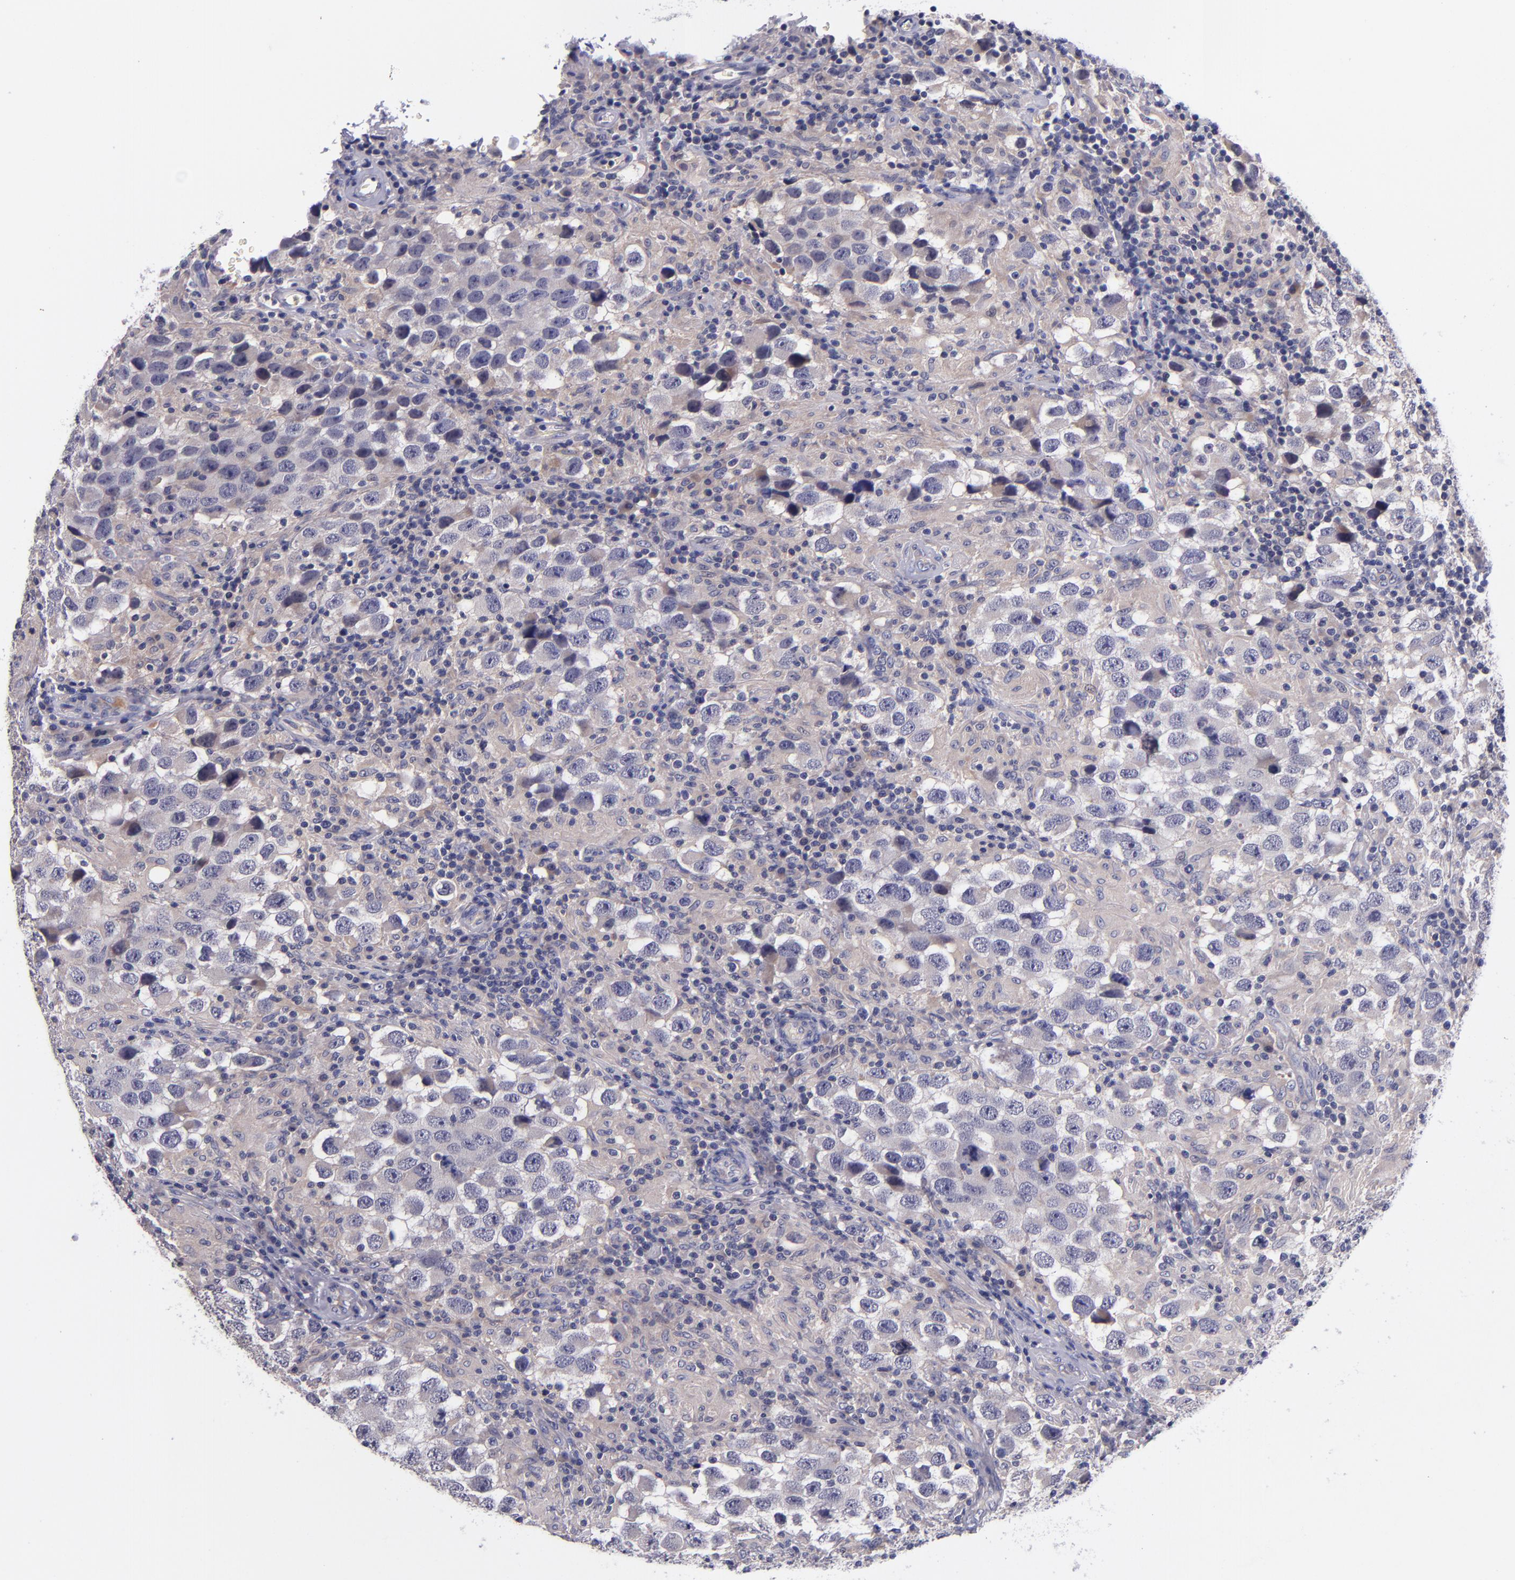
{"staining": {"intensity": "weak", "quantity": ">75%", "location": "cytoplasmic/membranous"}, "tissue": "testis cancer", "cell_type": "Tumor cells", "image_type": "cancer", "snomed": [{"axis": "morphology", "description": "Carcinoma, Embryonal, NOS"}, {"axis": "topography", "description": "Testis"}], "caption": "High-magnification brightfield microscopy of testis cancer stained with DAB (3,3'-diaminobenzidine) (brown) and counterstained with hematoxylin (blue). tumor cells exhibit weak cytoplasmic/membranous staining is appreciated in approximately>75% of cells.", "gene": "RBP4", "patient": {"sex": "male", "age": 21}}